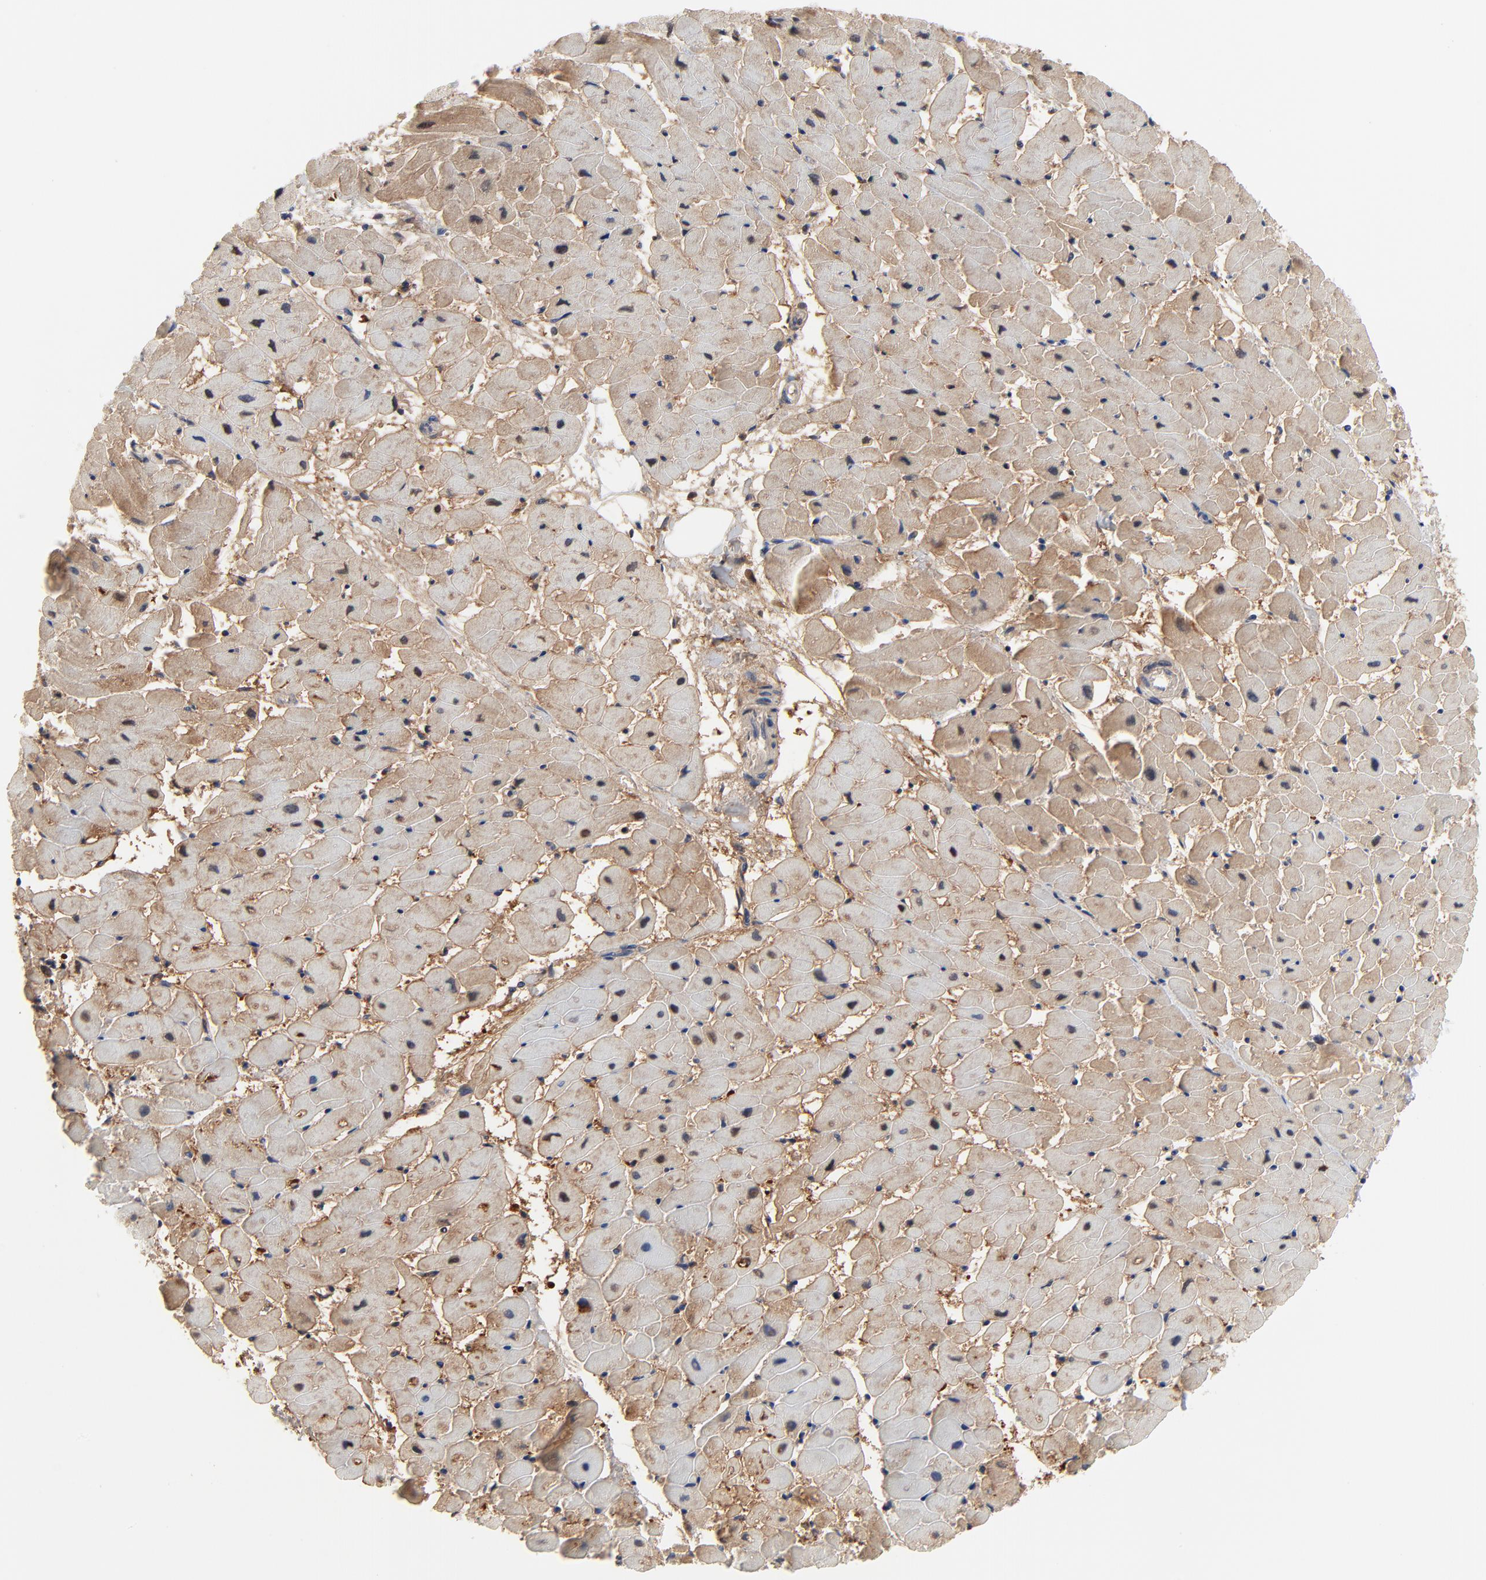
{"staining": {"intensity": "moderate", "quantity": ">75%", "location": "cytoplasmic/membranous"}, "tissue": "heart muscle", "cell_type": "Cardiomyocytes", "image_type": "normal", "snomed": [{"axis": "morphology", "description": "Normal tissue, NOS"}, {"axis": "topography", "description": "Heart"}], "caption": "Moderate cytoplasmic/membranous expression for a protein is present in about >75% of cardiomyocytes of benign heart muscle using immunohistochemistry.", "gene": "FBXL5", "patient": {"sex": "female", "age": 19}}